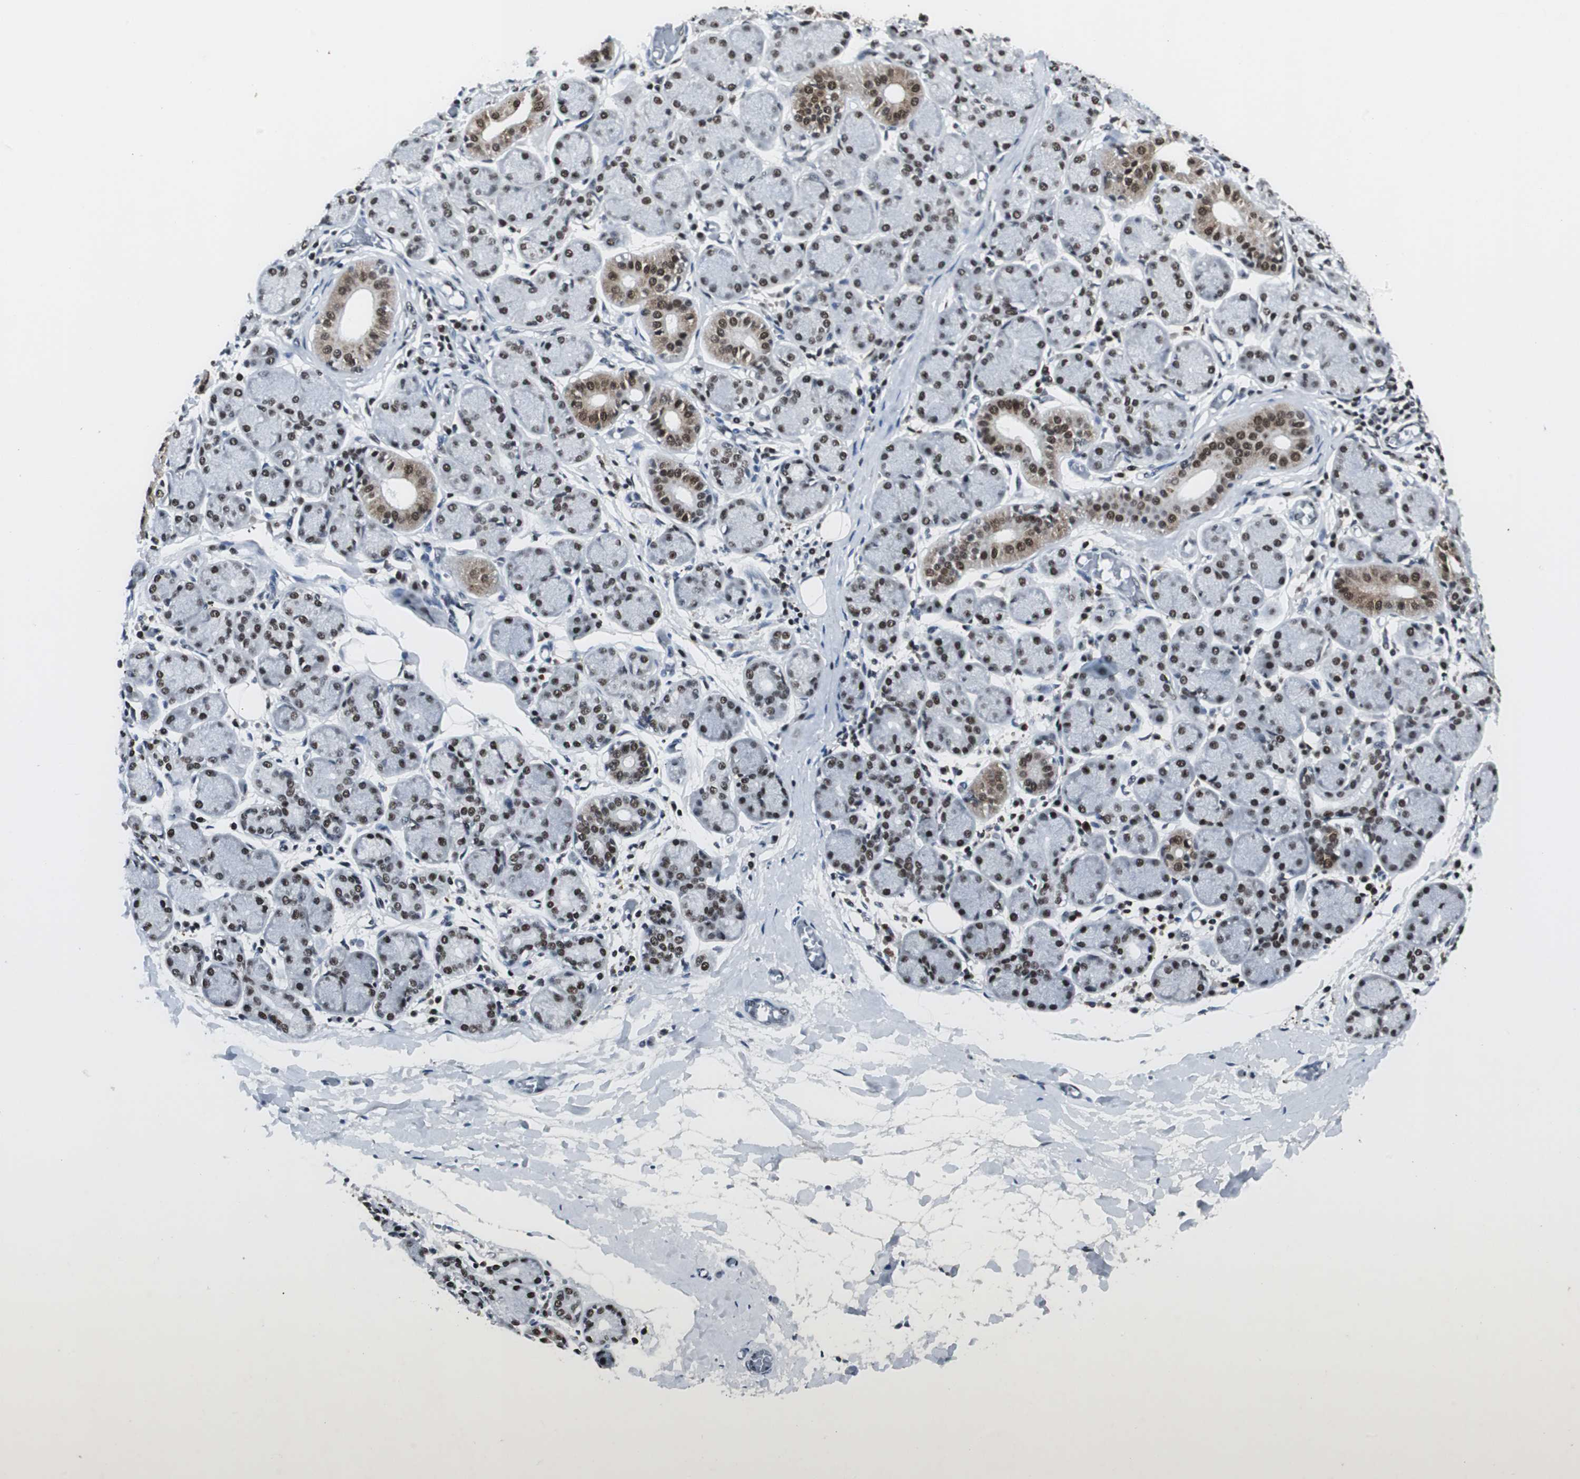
{"staining": {"intensity": "moderate", "quantity": ">75%", "location": "nuclear"}, "tissue": "salivary gland", "cell_type": "Glandular cells", "image_type": "normal", "snomed": [{"axis": "morphology", "description": "Normal tissue, NOS"}, {"axis": "topography", "description": "Salivary gland"}], "caption": "High-magnification brightfield microscopy of normal salivary gland stained with DAB (3,3'-diaminobenzidine) (brown) and counterstained with hematoxylin (blue). glandular cells exhibit moderate nuclear positivity is present in approximately>75% of cells.", "gene": "RAD9A", "patient": {"sex": "female", "age": 24}}